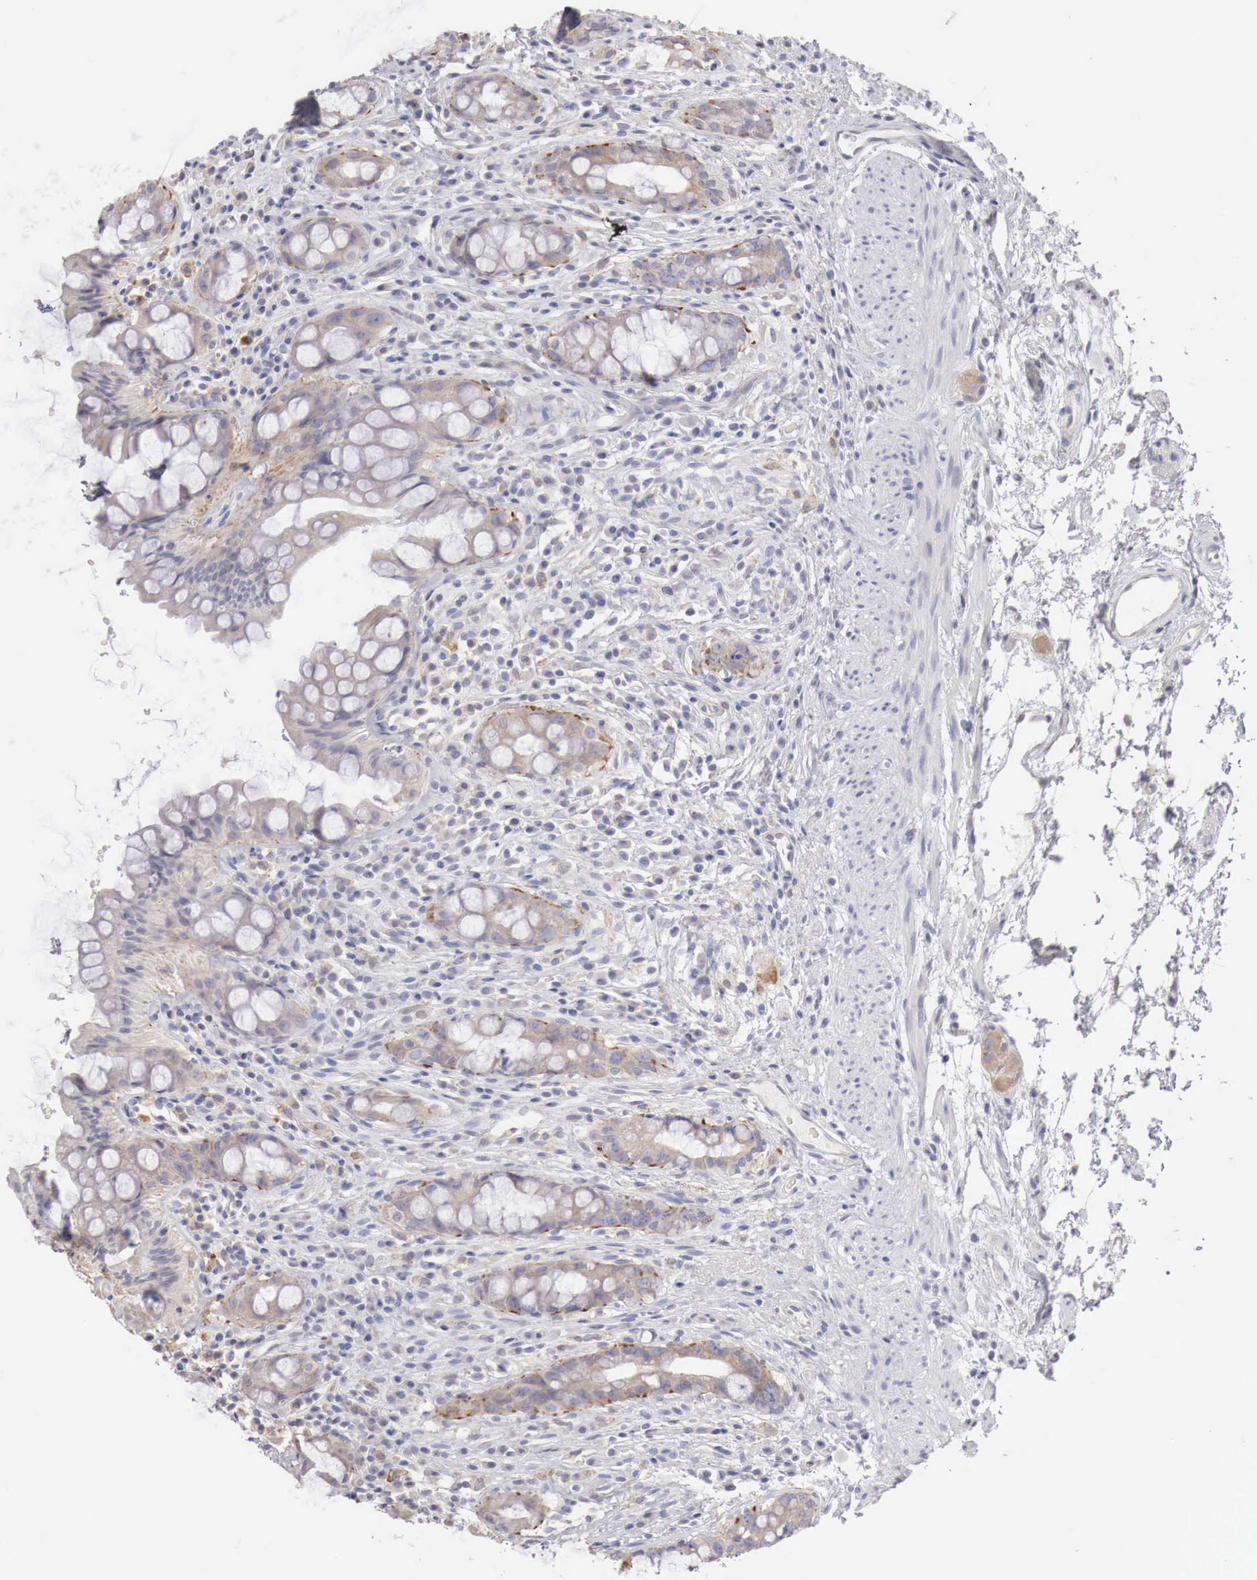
{"staining": {"intensity": "weak", "quantity": "25%-75%", "location": "cytoplasmic/membranous"}, "tissue": "rectum", "cell_type": "Glandular cells", "image_type": "normal", "snomed": [{"axis": "morphology", "description": "Normal tissue, NOS"}, {"axis": "topography", "description": "Rectum"}], "caption": "Glandular cells show low levels of weak cytoplasmic/membranous staining in approximately 25%-75% of cells in normal rectum.", "gene": "NSDHL", "patient": {"sex": "female", "age": 60}}